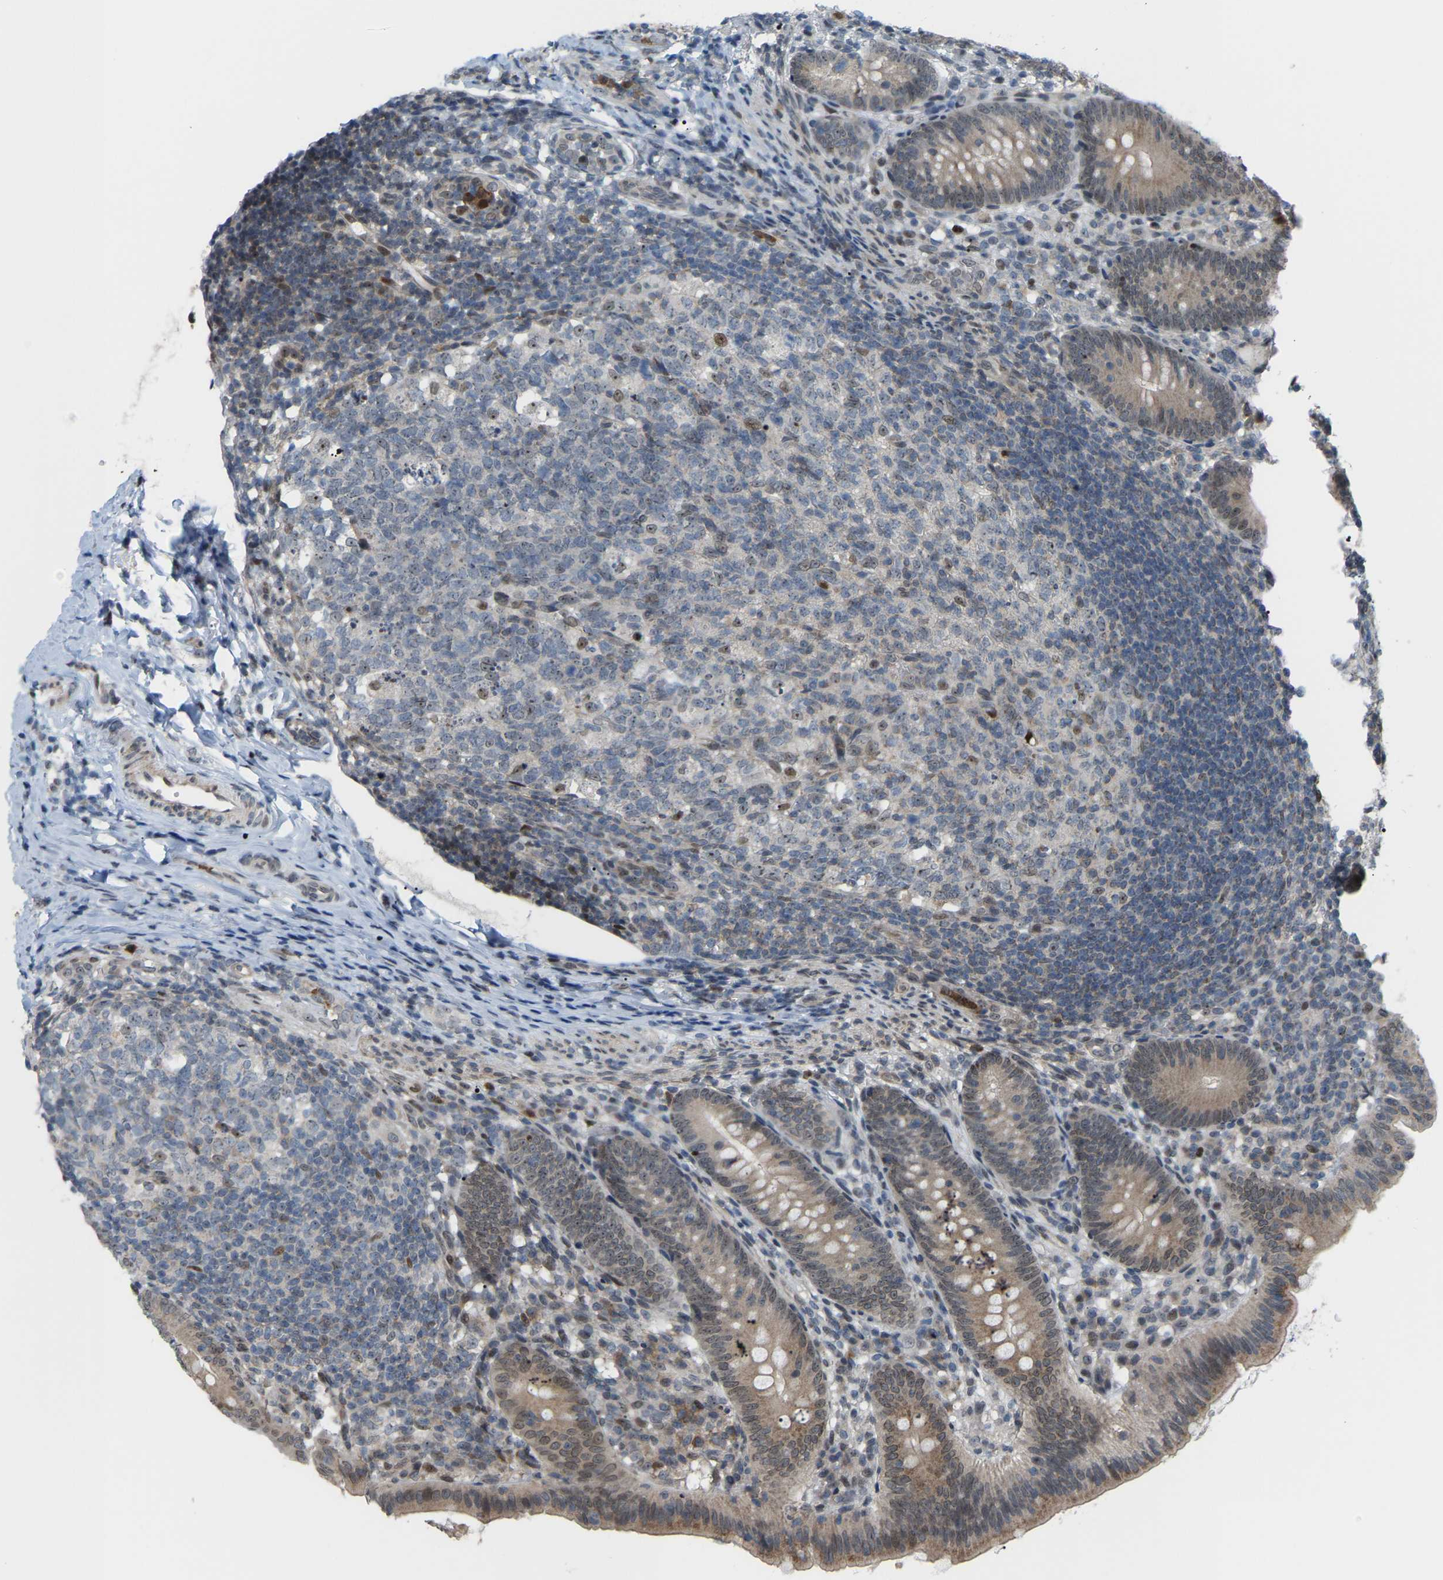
{"staining": {"intensity": "weak", "quantity": "25%-75%", "location": "cytoplasmic/membranous,nuclear"}, "tissue": "appendix", "cell_type": "Glandular cells", "image_type": "normal", "snomed": [{"axis": "morphology", "description": "Normal tissue, NOS"}, {"axis": "topography", "description": "Appendix"}], "caption": "This is a photomicrograph of immunohistochemistry staining of benign appendix, which shows weak staining in the cytoplasmic/membranous,nuclear of glandular cells.", "gene": "CROT", "patient": {"sex": "male", "age": 1}}